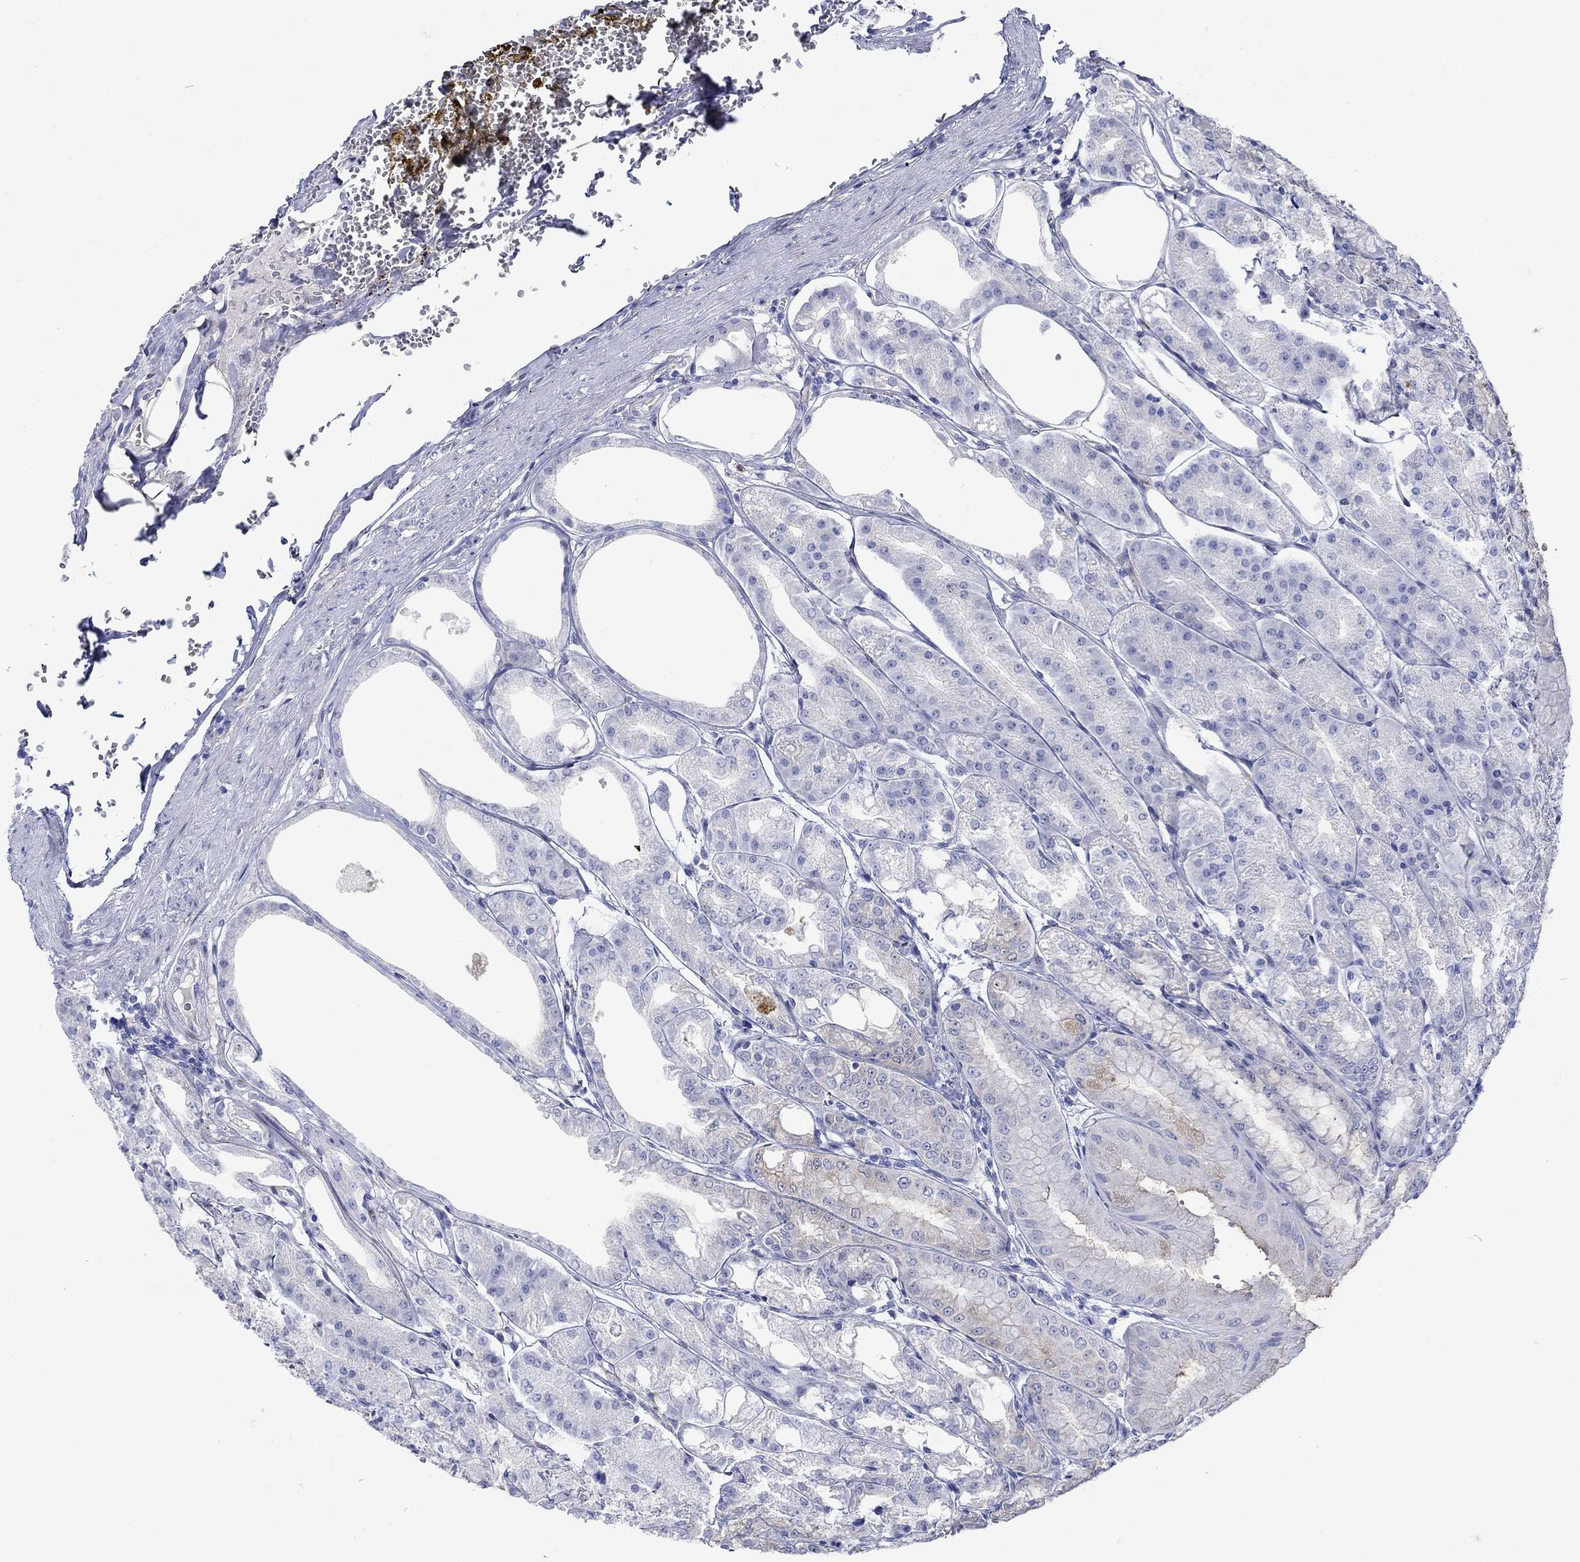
{"staining": {"intensity": "weak", "quantity": "<25%", "location": "cytoplasmic/membranous"}, "tissue": "stomach", "cell_type": "Glandular cells", "image_type": "normal", "snomed": [{"axis": "morphology", "description": "Normal tissue, NOS"}, {"axis": "topography", "description": "Stomach, lower"}], "caption": "This is a photomicrograph of immunohistochemistry staining of benign stomach, which shows no positivity in glandular cells.", "gene": "KSR2", "patient": {"sex": "male", "age": 71}}